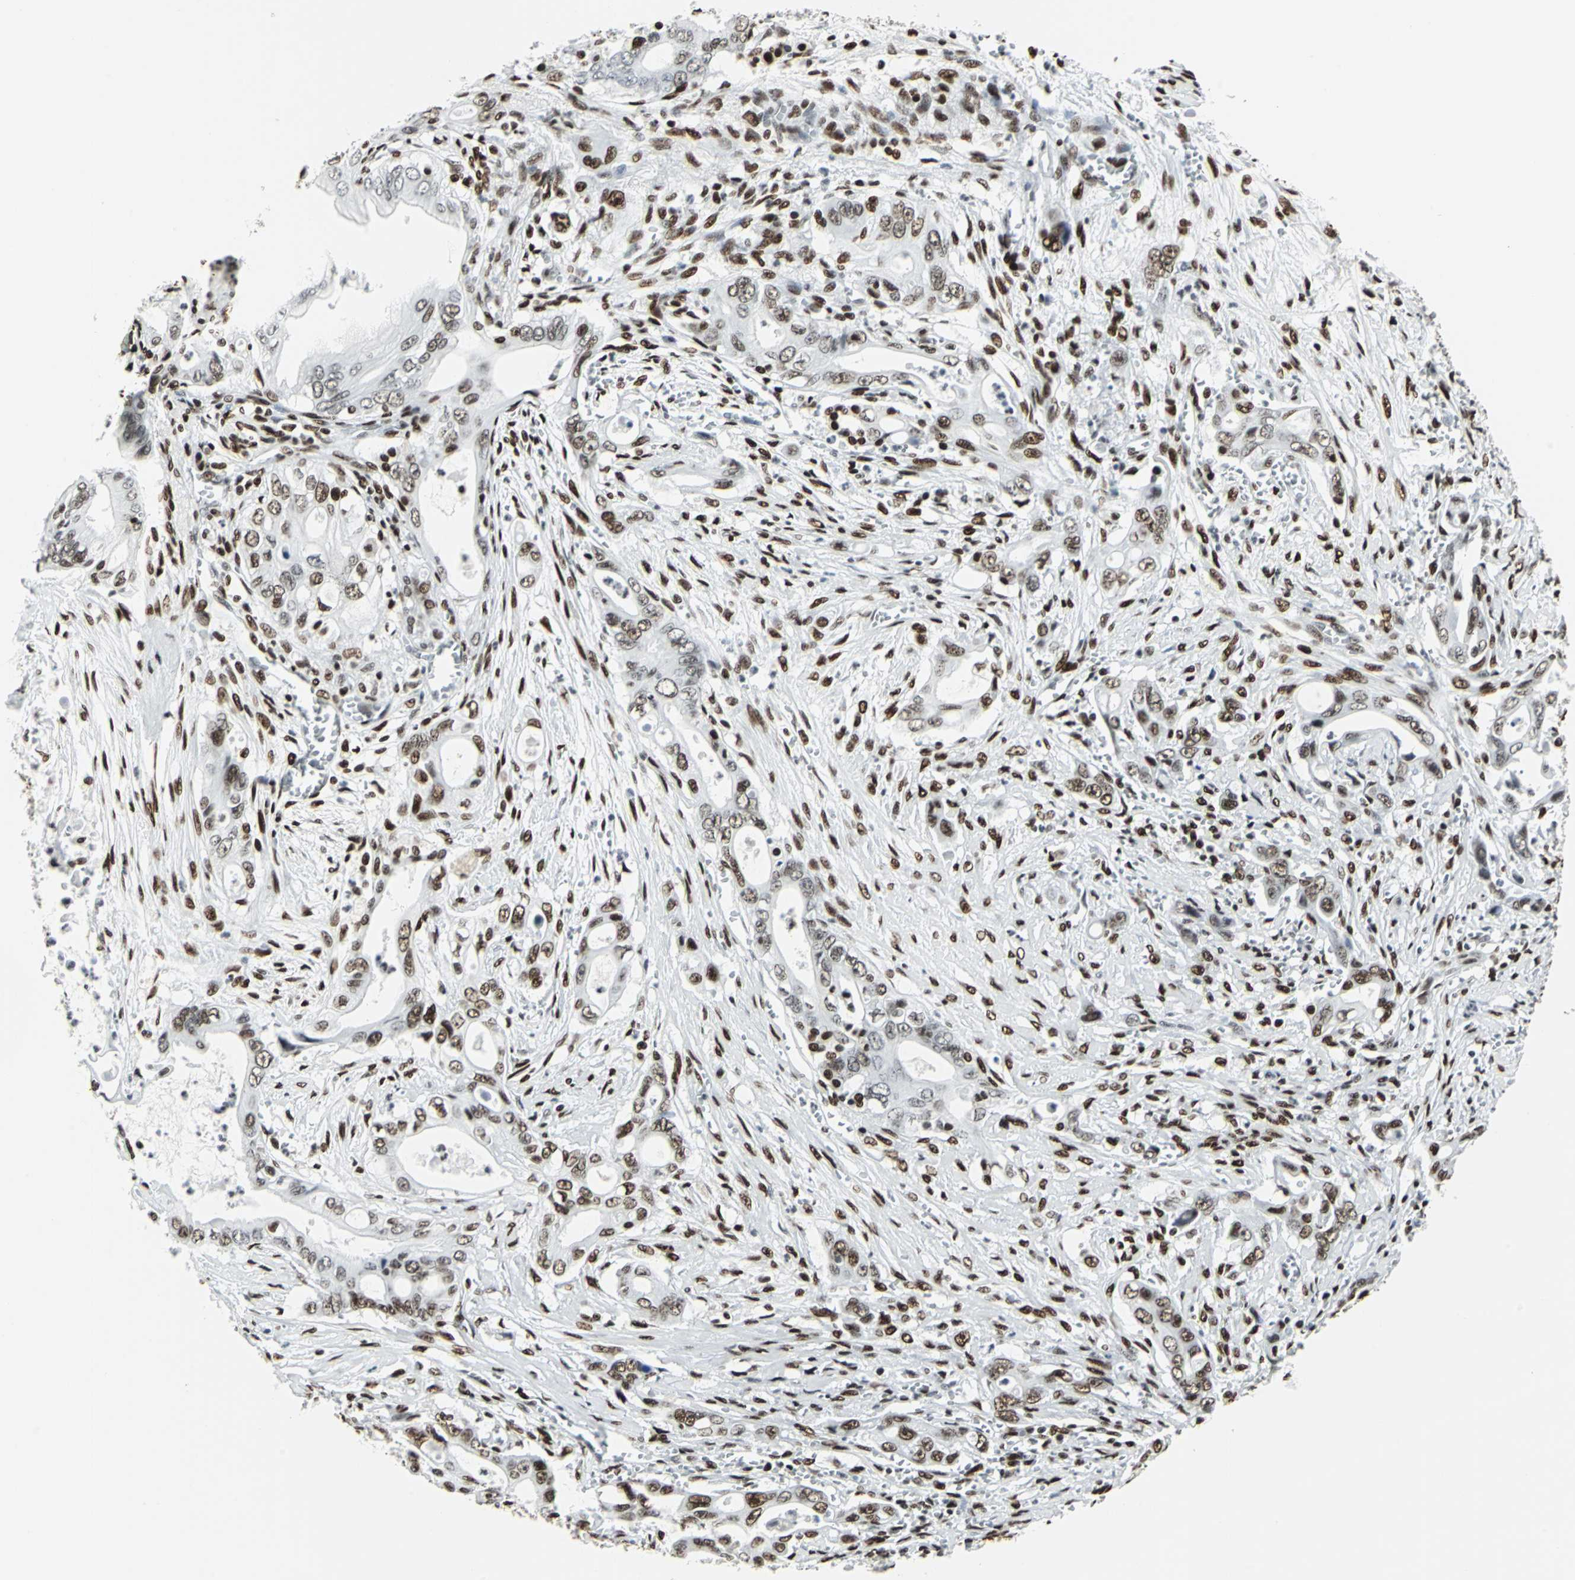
{"staining": {"intensity": "moderate", "quantity": "25%-75%", "location": "nuclear"}, "tissue": "pancreatic cancer", "cell_type": "Tumor cells", "image_type": "cancer", "snomed": [{"axis": "morphology", "description": "Adenocarcinoma, NOS"}, {"axis": "topography", "description": "Pancreas"}], "caption": "Protein expression analysis of human pancreatic adenocarcinoma reveals moderate nuclear expression in approximately 25%-75% of tumor cells.", "gene": "HDAC2", "patient": {"sex": "male", "age": 59}}